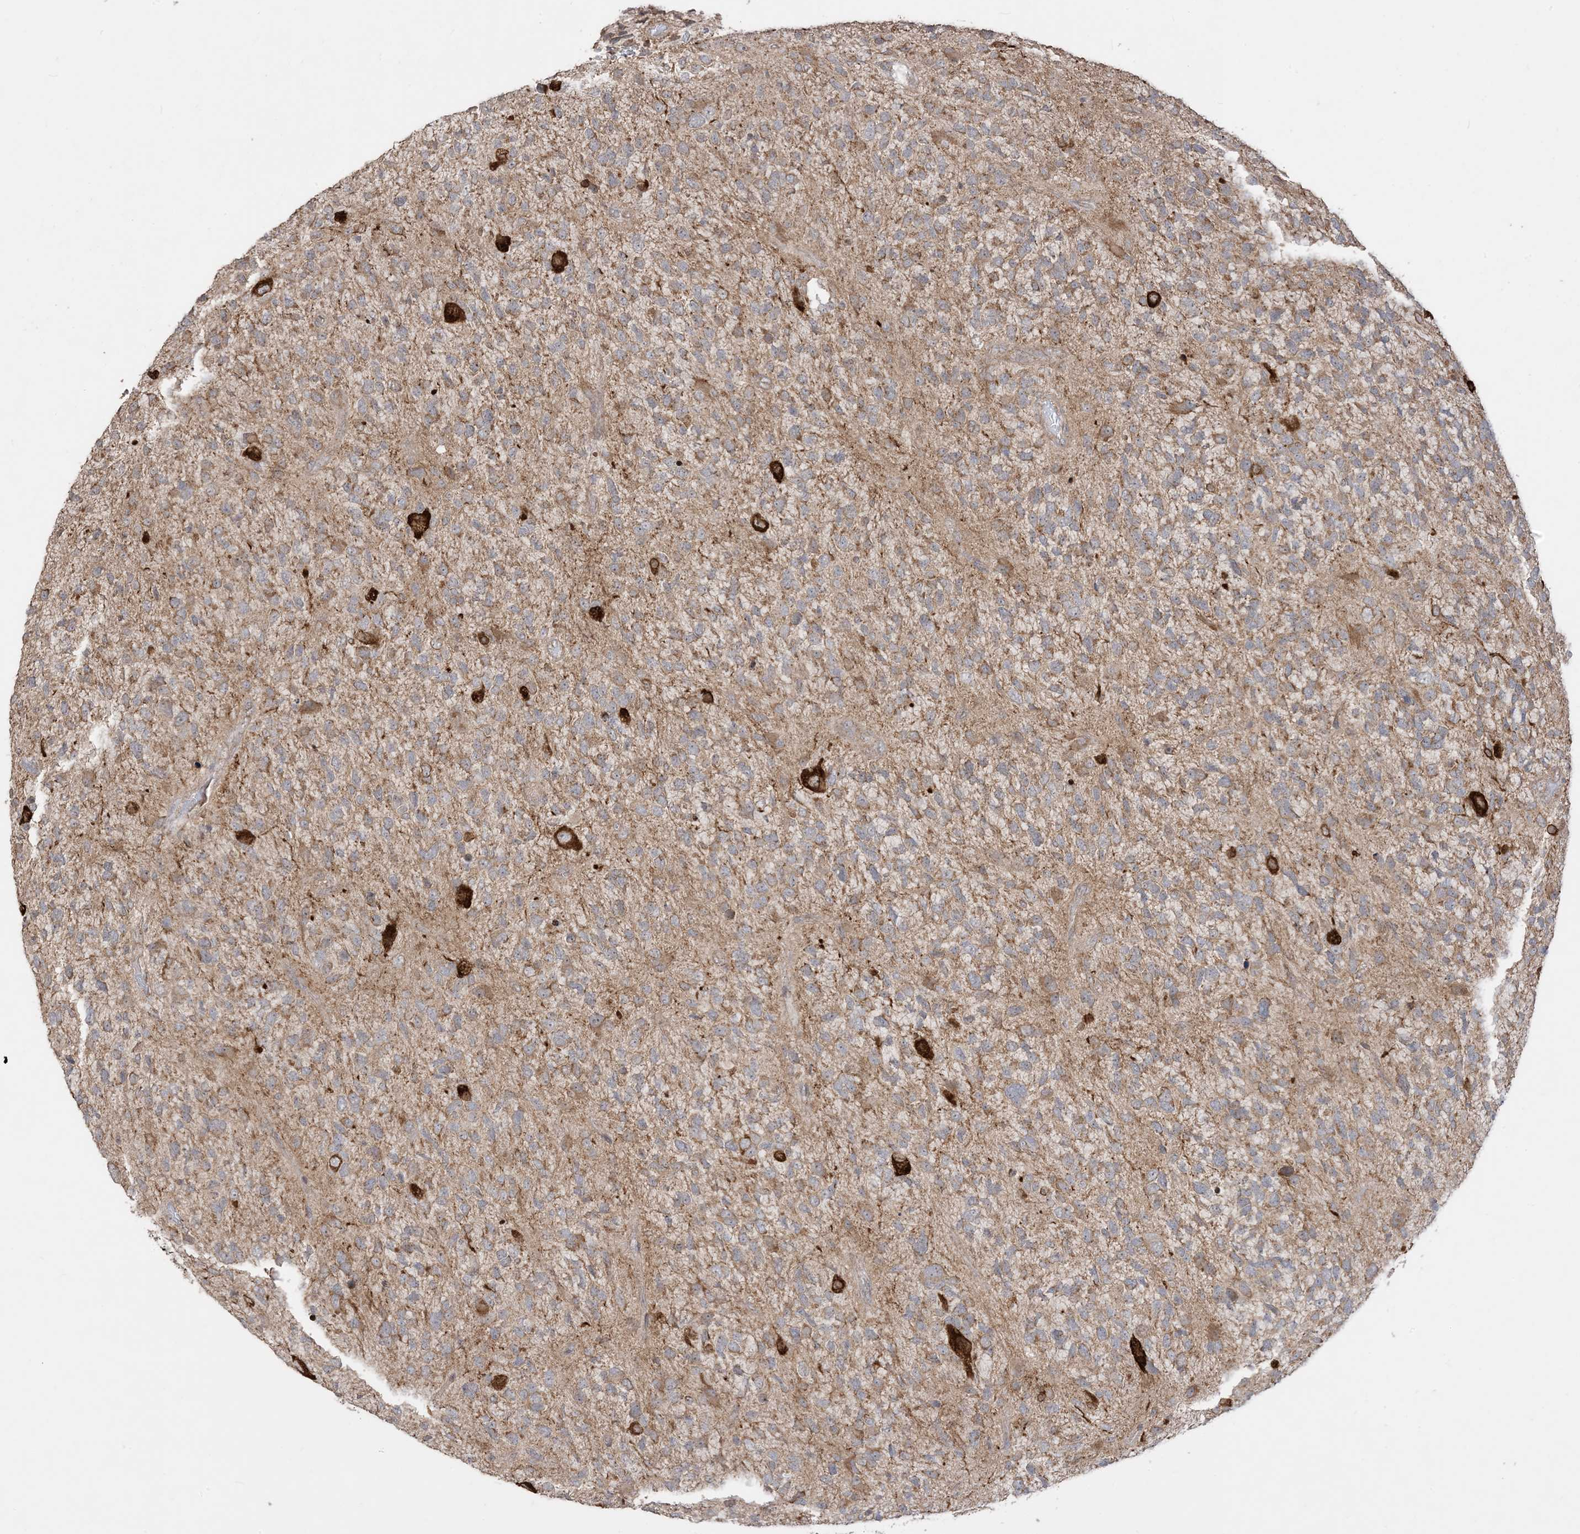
{"staining": {"intensity": "moderate", "quantity": ">75%", "location": "cytoplasmic/membranous"}, "tissue": "glioma", "cell_type": "Tumor cells", "image_type": "cancer", "snomed": [{"axis": "morphology", "description": "Glioma, malignant, High grade"}, {"axis": "topography", "description": "Brain"}], "caption": "Brown immunohistochemical staining in human glioma reveals moderate cytoplasmic/membranous staining in about >75% of tumor cells. Using DAB (brown) and hematoxylin (blue) stains, captured at high magnification using brightfield microscopy.", "gene": "SIRT3", "patient": {"sex": "female", "age": 58}}